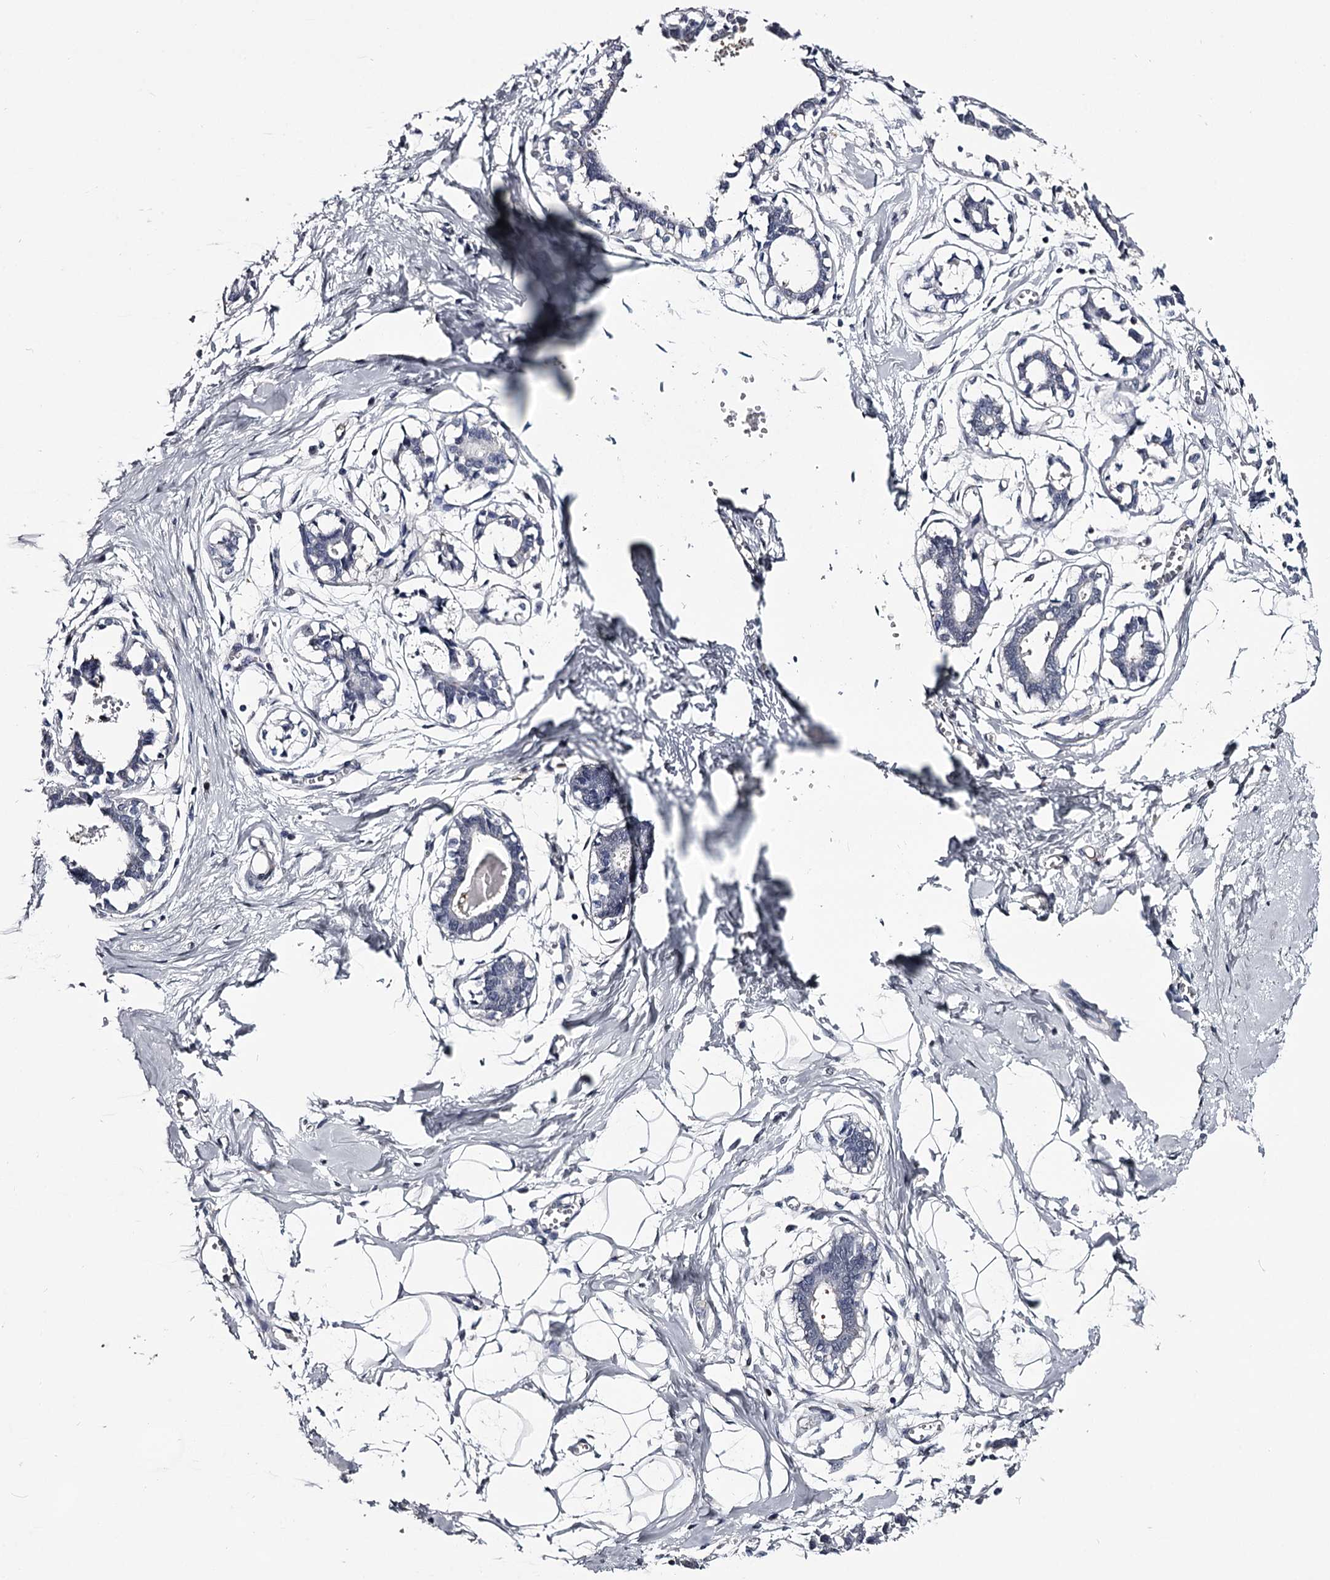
{"staining": {"intensity": "negative", "quantity": "none", "location": "none"}, "tissue": "breast", "cell_type": "Adipocytes", "image_type": "normal", "snomed": [{"axis": "morphology", "description": "Normal tissue, NOS"}, {"axis": "topography", "description": "Breast"}], "caption": "Immunohistochemistry of benign human breast reveals no positivity in adipocytes.", "gene": "GSTO1", "patient": {"sex": "female", "age": 27}}